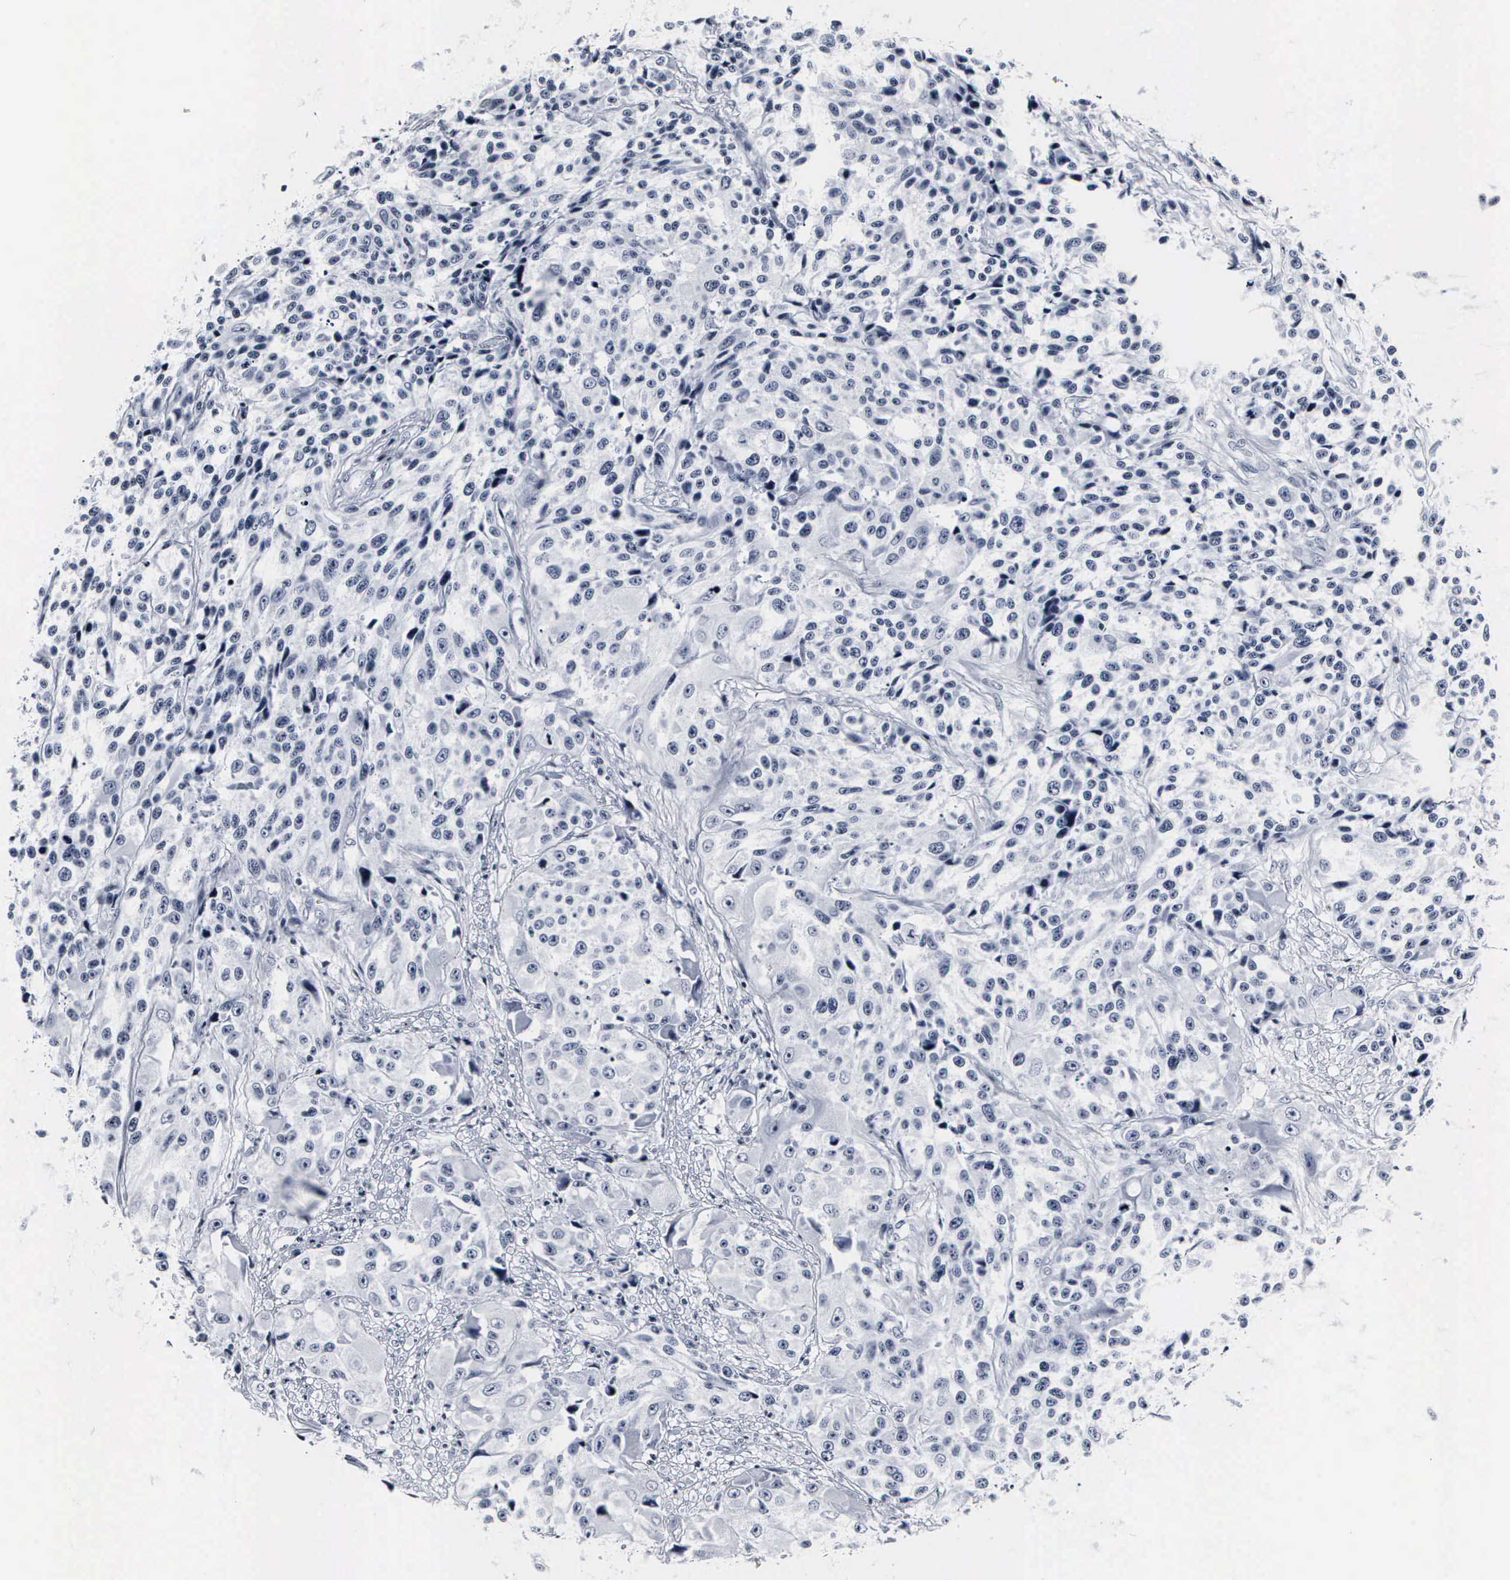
{"staining": {"intensity": "negative", "quantity": "none", "location": "none"}, "tissue": "urothelial cancer", "cell_type": "Tumor cells", "image_type": "cancer", "snomed": [{"axis": "morphology", "description": "Urothelial carcinoma, High grade"}, {"axis": "topography", "description": "Urinary bladder"}], "caption": "Immunohistochemistry (IHC) of human high-grade urothelial carcinoma displays no positivity in tumor cells.", "gene": "DGCR2", "patient": {"sex": "female", "age": 81}}